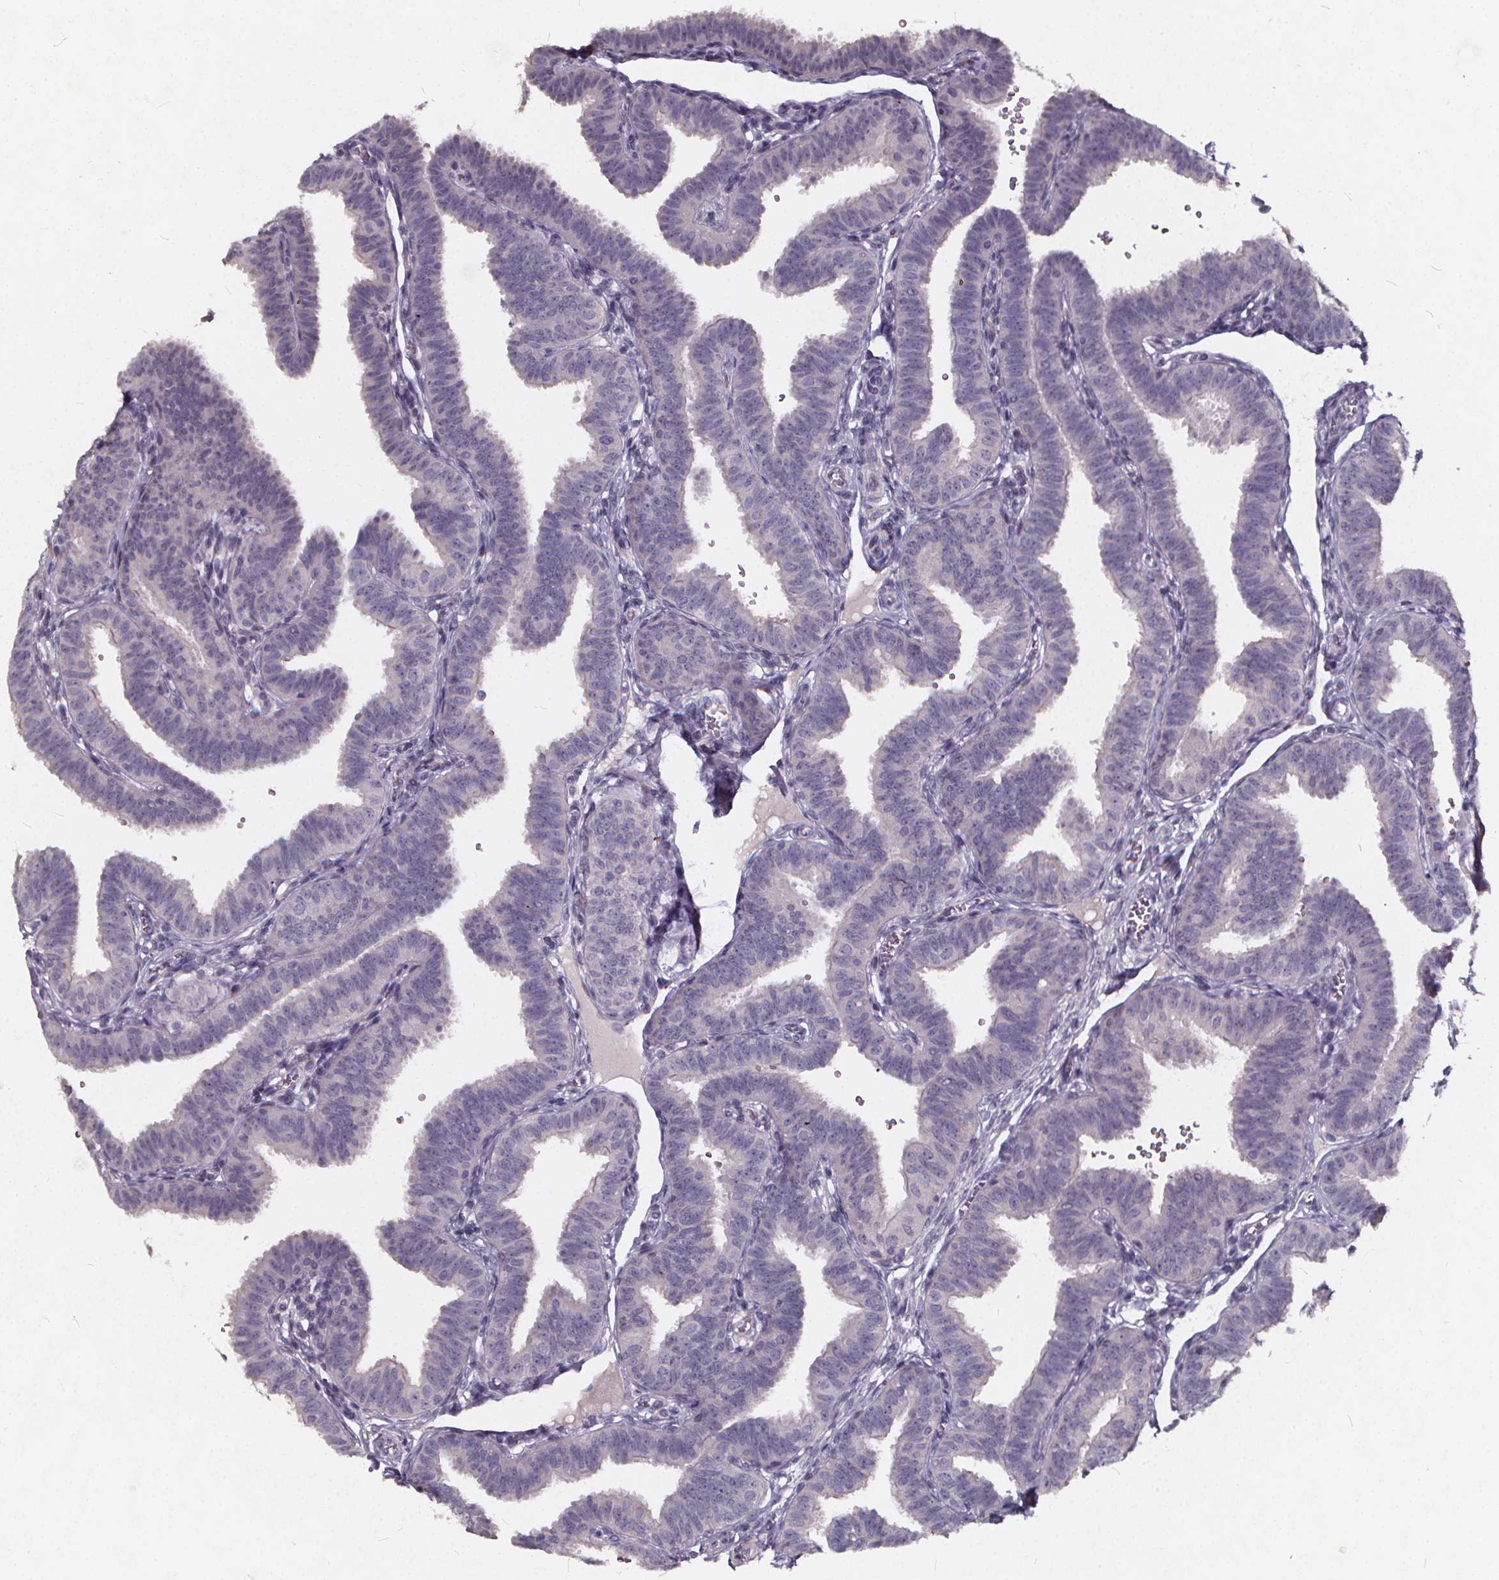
{"staining": {"intensity": "negative", "quantity": "none", "location": "none"}, "tissue": "fallopian tube", "cell_type": "Glandular cells", "image_type": "normal", "snomed": [{"axis": "morphology", "description": "Normal tissue, NOS"}, {"axis": "topography", "description": "Fallopian tube"}], "caption": "Immunohistochemical staining of normal human fallopian tube shows no significant staining in glandular cells. (Brightfield microscopy of DAB (3,3'-diaminobenzidine) IHC at high magnification).", "gene": "TSPAN14", "patient": {"sex": "female", "age": 25}}